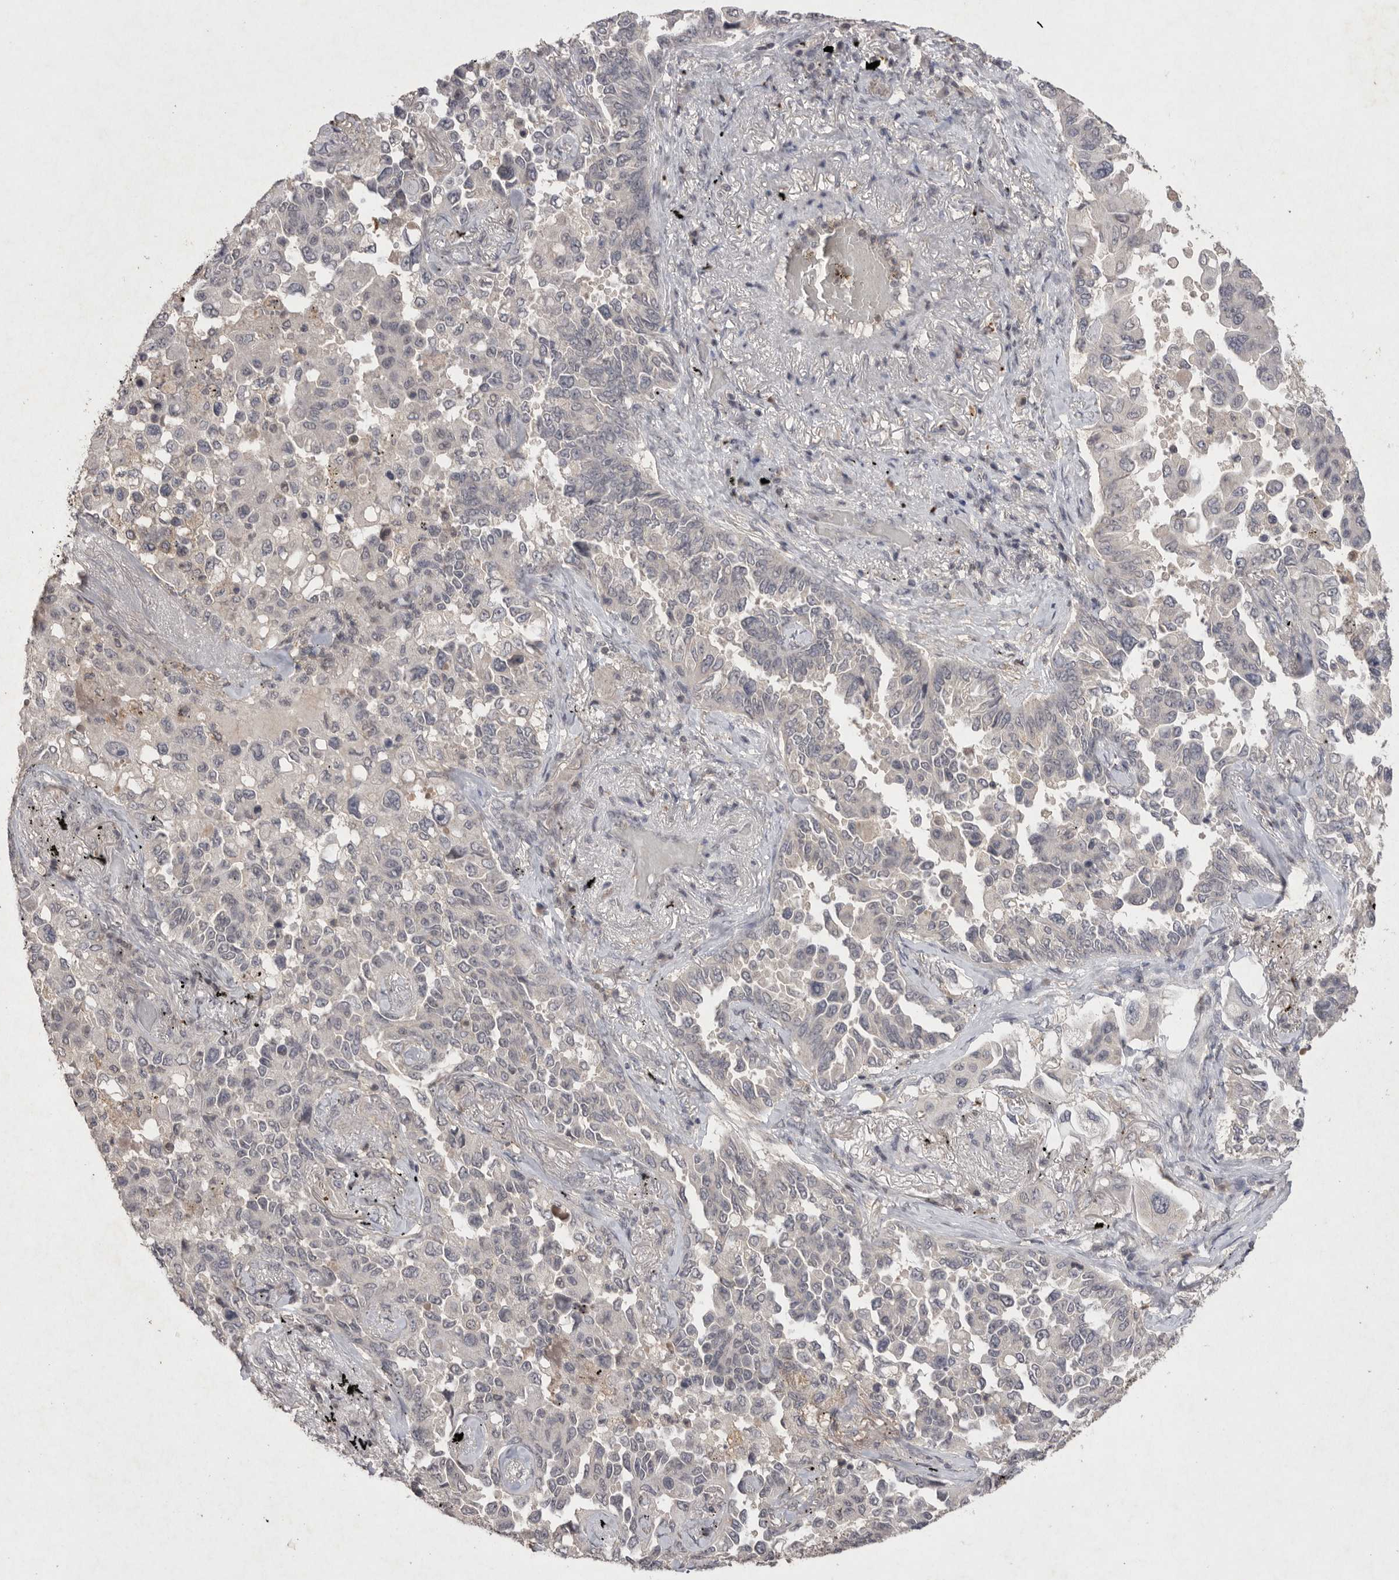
{"staining": {"intensity": "negative", "quantity": "none", "location": "none"}, "tissue": "lung cancer", "cell_type": "Tumor cells", "image_type": "cancer", "snomed": [{"axis": "morphology", "description": "Adenocarcinoma, NOS"}, {"axis": "topography", "description": "Lung"}], "caption": "Immunohistochemical staining of human lung cancer (adenocarcinoma) exhibits no significant staining in tumor cells.", "gene": "APLNR", "patient": {"sex": "female", "age": 67}}